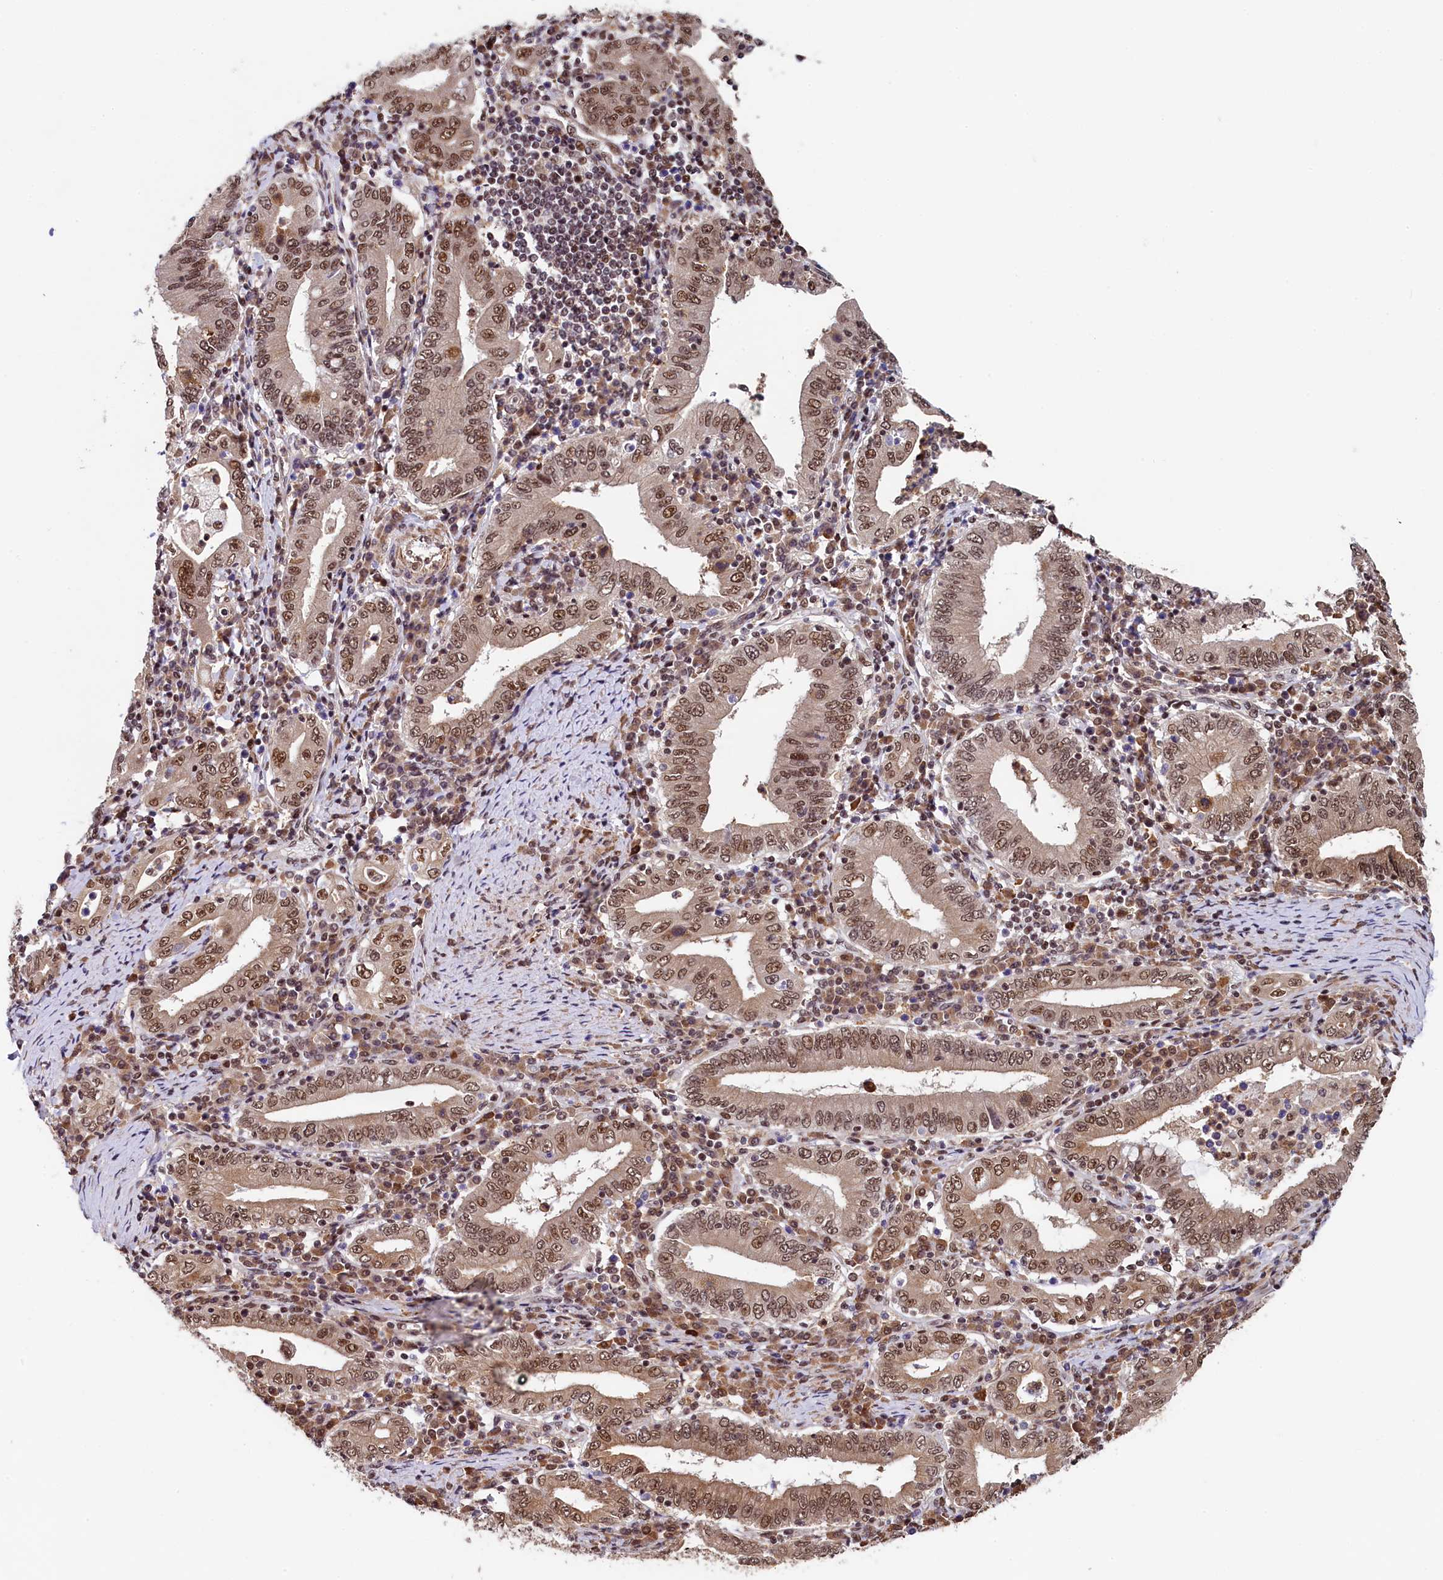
{"staining": {"intensity": "moderate", "quantity": ">75%", "location": "cytoplasmic/membranous,nuclear"}, "tissue": "stomach cancer", "cell_type": "Tumor cells", "image_type": "cancer", "snomed": [{"axis": "morphology", "description": "Normal tissue, NOS"}, {"axis": "morphology", "description": "Adenocarcinoma, NOS"}, {"axis": "topography", "description": "Esophagus"}, {"axis": "topography", "description": "Stomach, upper"}, {"axis": "topography", "description": "Peripheral nerve tissue"}], "caption": "Tumor cells demonstrate medium levels of moderate cytoplasmic/membranous and nuclear expression in approximately >75% of cells in human stomach cancer.", "gene": "LEO1", "patient": {"sex": "male", "age": 62}}